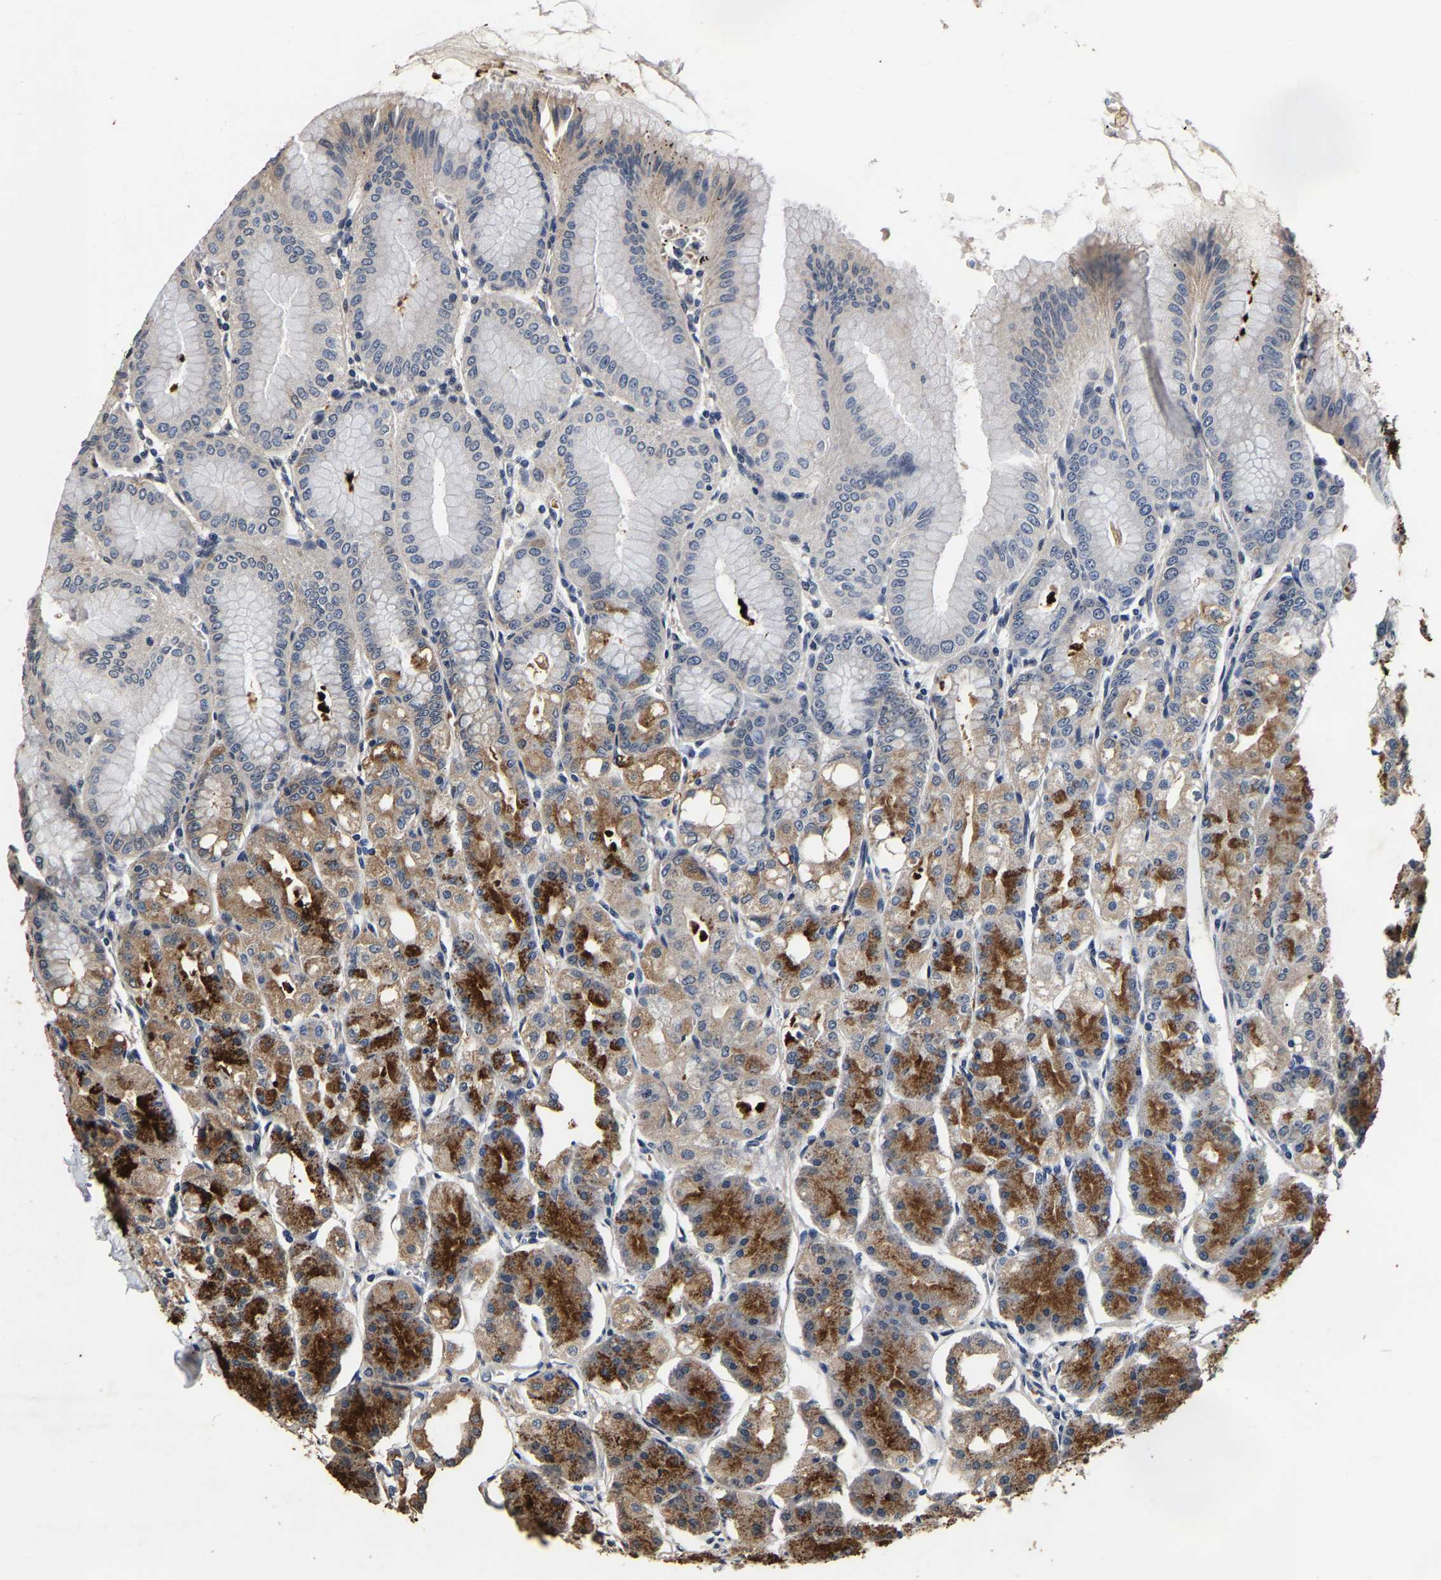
{"staining": {"intensity": "strong", "quantity": "25%-75%", "location": "cytoplasmic/membranous"}, "tissue": "stomach", "cell_type": "Glandular cells", "image_type": "normal", "snomed": [{"axis": "morphology", "description": "Normal tissue, NOS"}, {"axis": "topography", "description": "Stomach, lower"}], "caption": "IHC micrograph of benign human stomach stained for a protein (brown), which demonstrates high levels of strong cytoplasmic/membranous positivity in approximately 25%-75% of glandular cells.", "gene": "RUVBL1", "patient": {"sex": "male", "age": 71}}